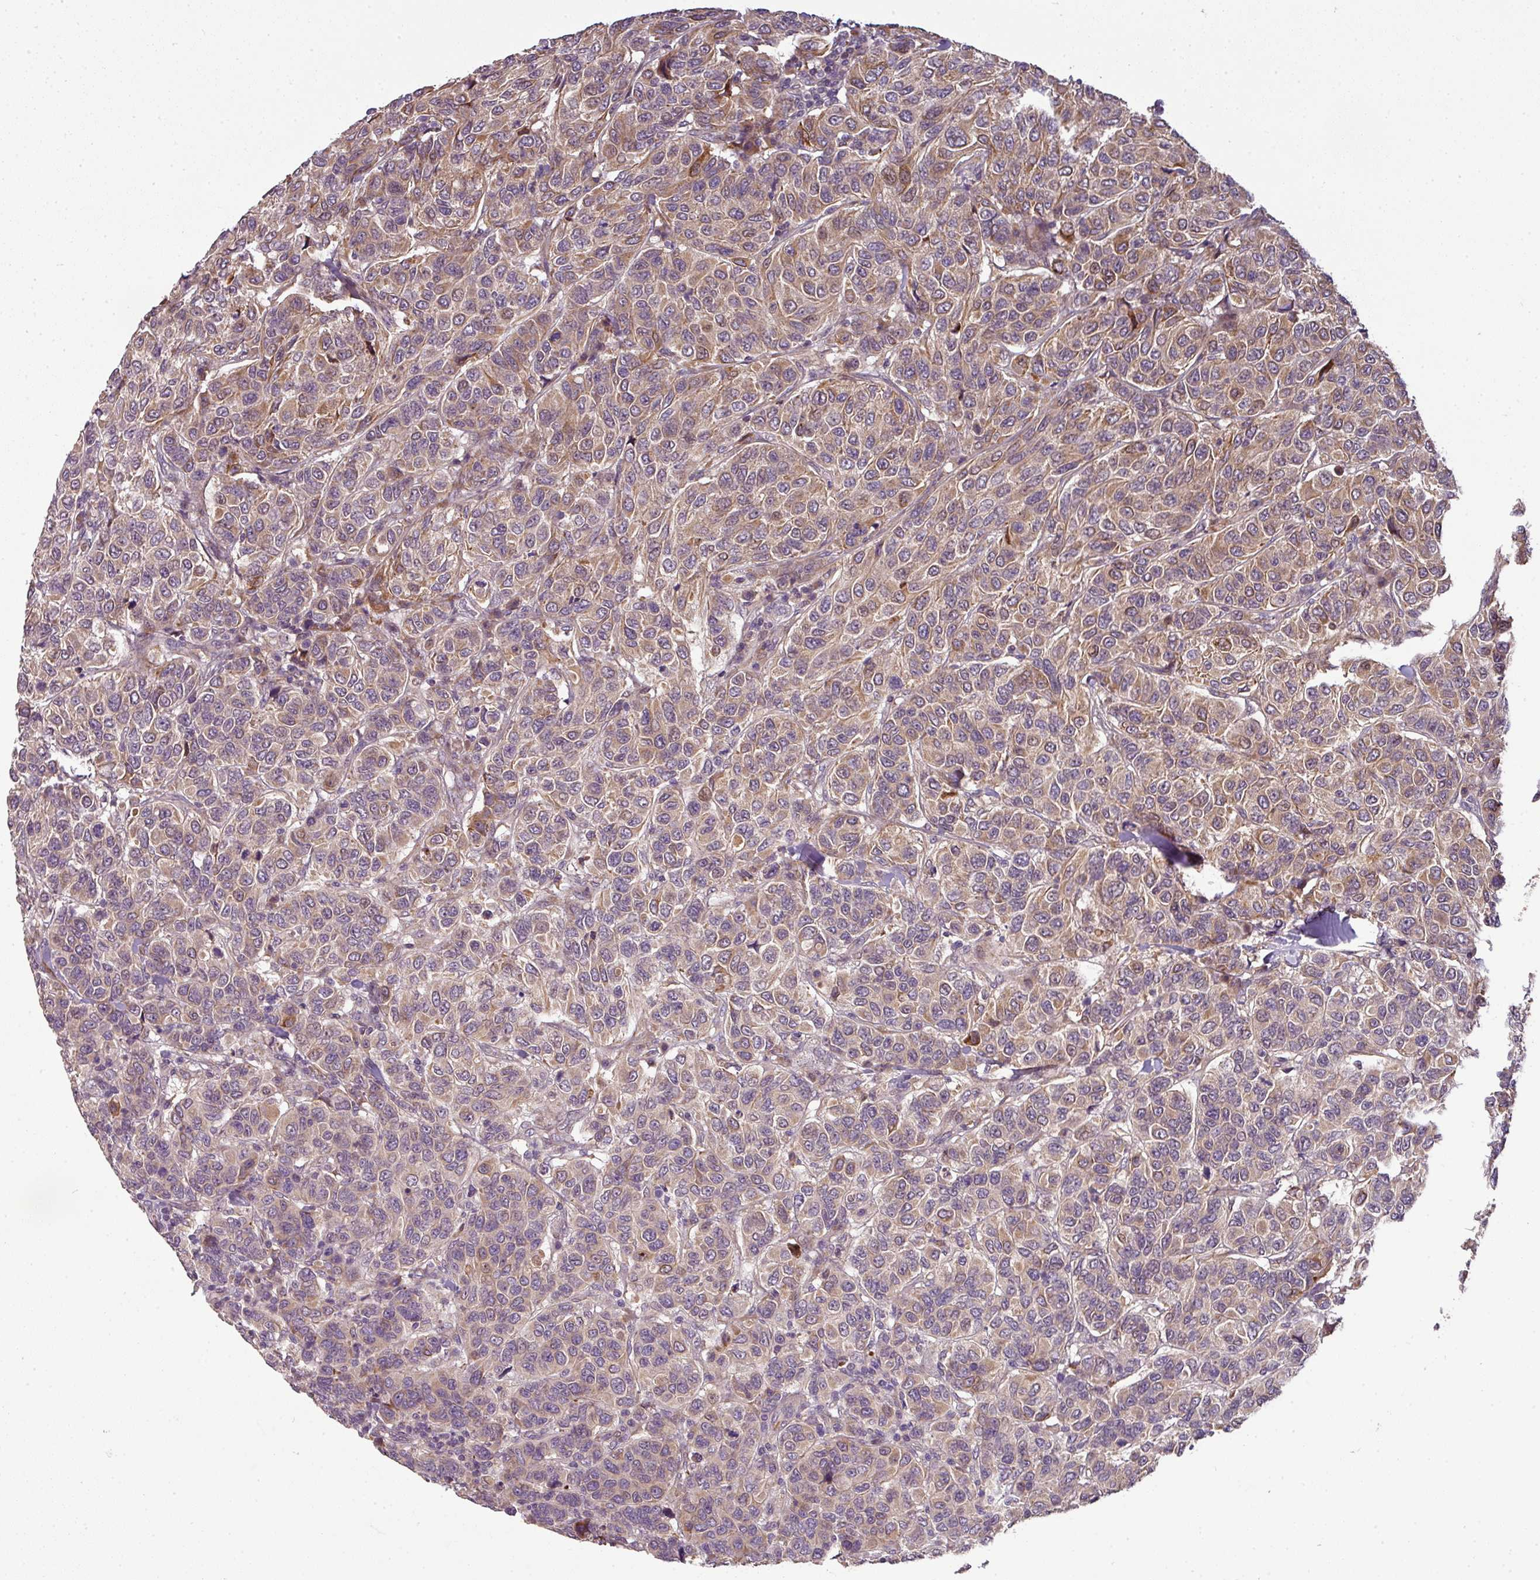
{"staining": {"intensity": "moderate", "quantity": "25%-75%", "location": "cytoplasmic/membranous"}, "tissue": "breast cancer", "cell_type": "Tumor cells", "image_type": "cancer", "snomed": [{"axis": "morphology", "description": "Duct carcinoma"}, {"axis": "topography", "description": "Breast"}], "caption": "A high-resolution image shows IHC staining of breast invasive ductal carcinoma, which exhibits moderate cytoplasmic/membranous expression in about 25%-75% of tumor cells.", "gene": "SPCS3", "patient": {"sex": "female", "age": 55}}